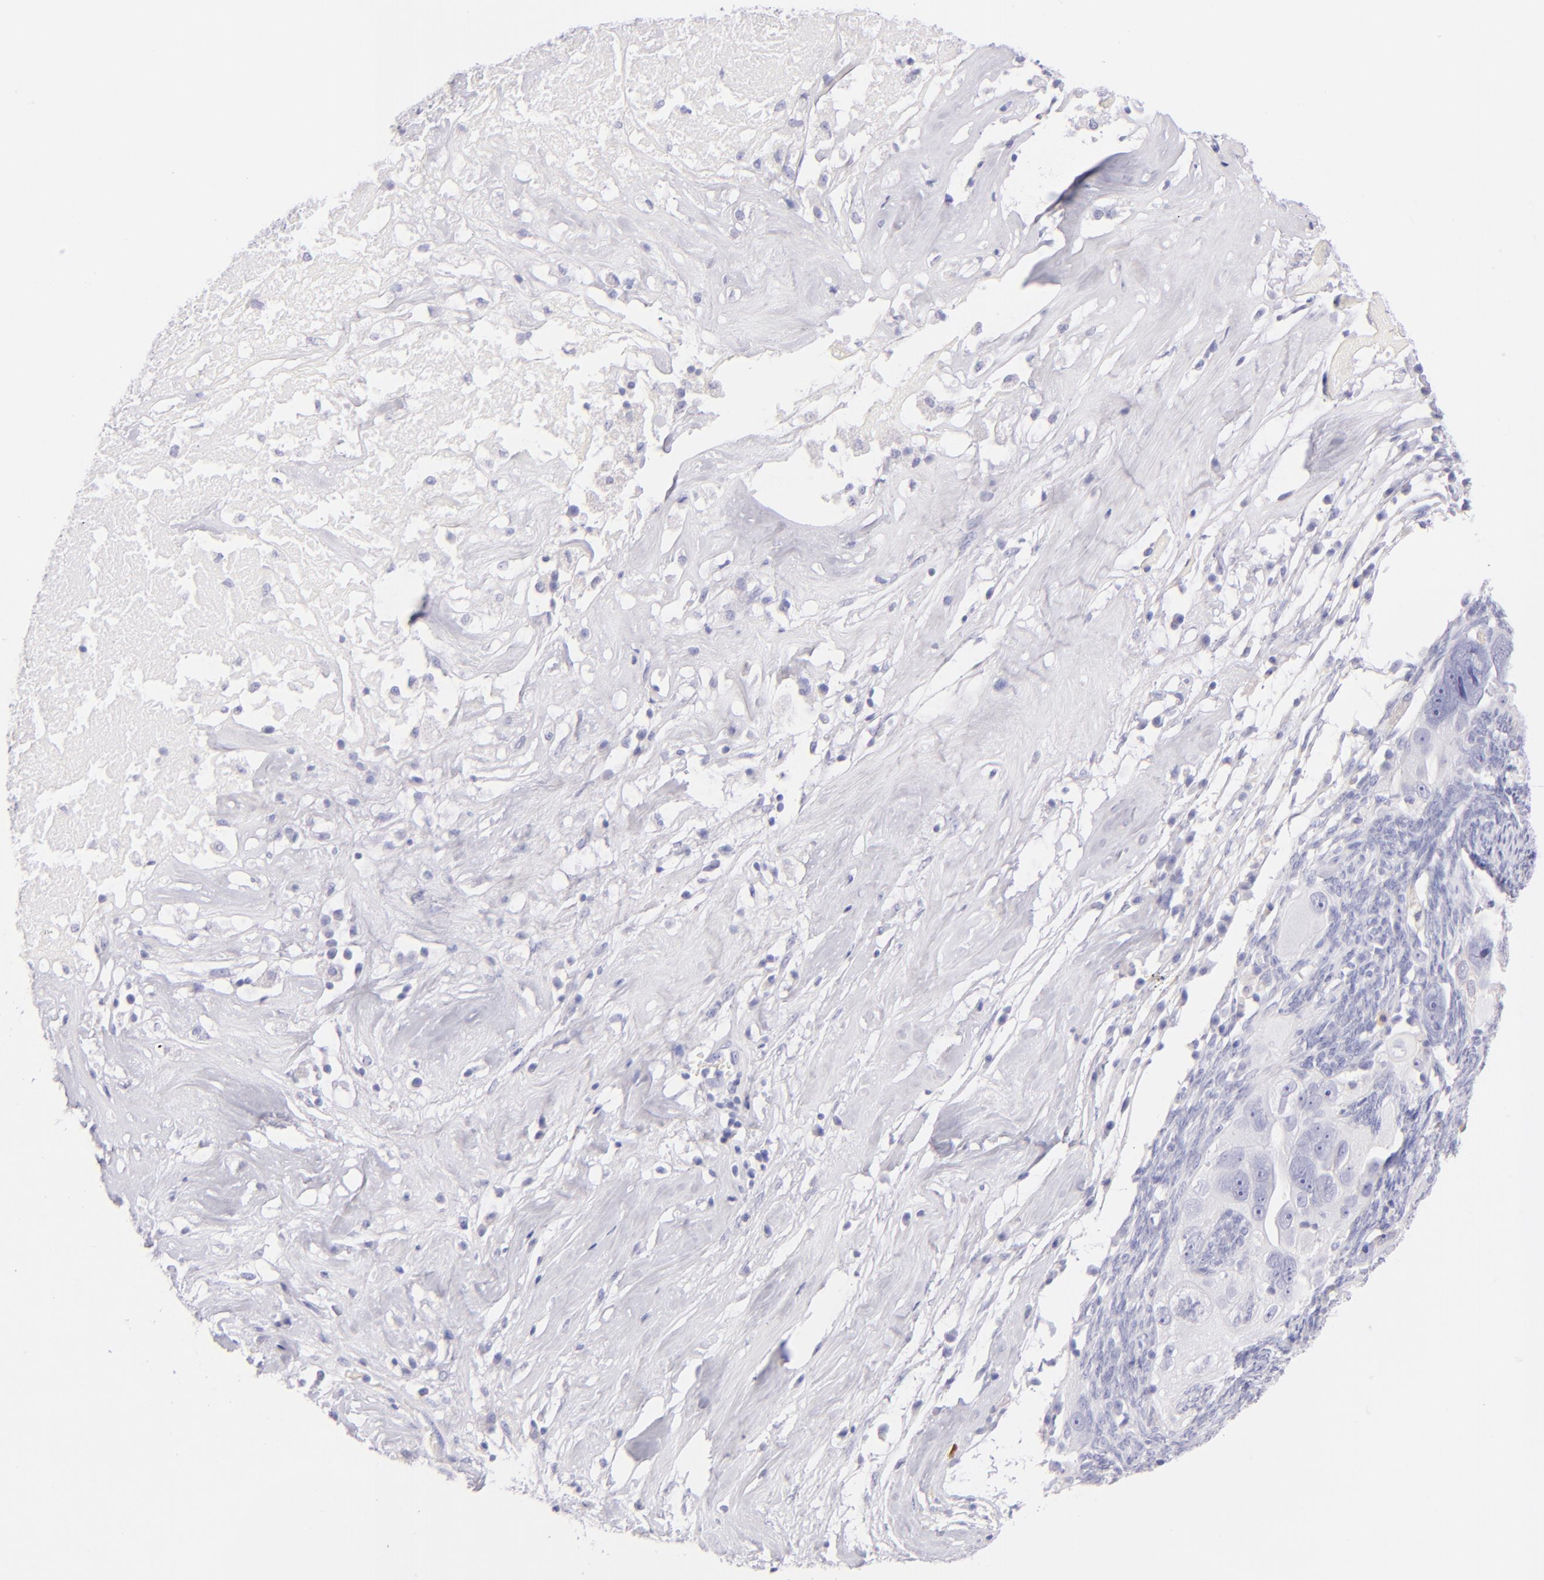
{"staining": {"intensity": "negative", "quantity": "none", "location": "none"}, "tissue": "ovarian cancer", "cell_type": "Tumor cells", "image_type": "cancer", "snomed": [{"axis": "morphology", "description": "Normal tissue, NOS"}, {"axis": "morphology", "description": "Cystadenocarcinoma, serous, NOS"}, {"axis": "topography", "description": "Ovary"}], "caption": "An IHC photomicrograph of ovarian serous cystadenocarcinoma is shown. There is no staining in tumor cells of ovarian serous cystadenocarcinoma.", "gene": "SDC1", "patient": {"sex": "female", "age": 62}}